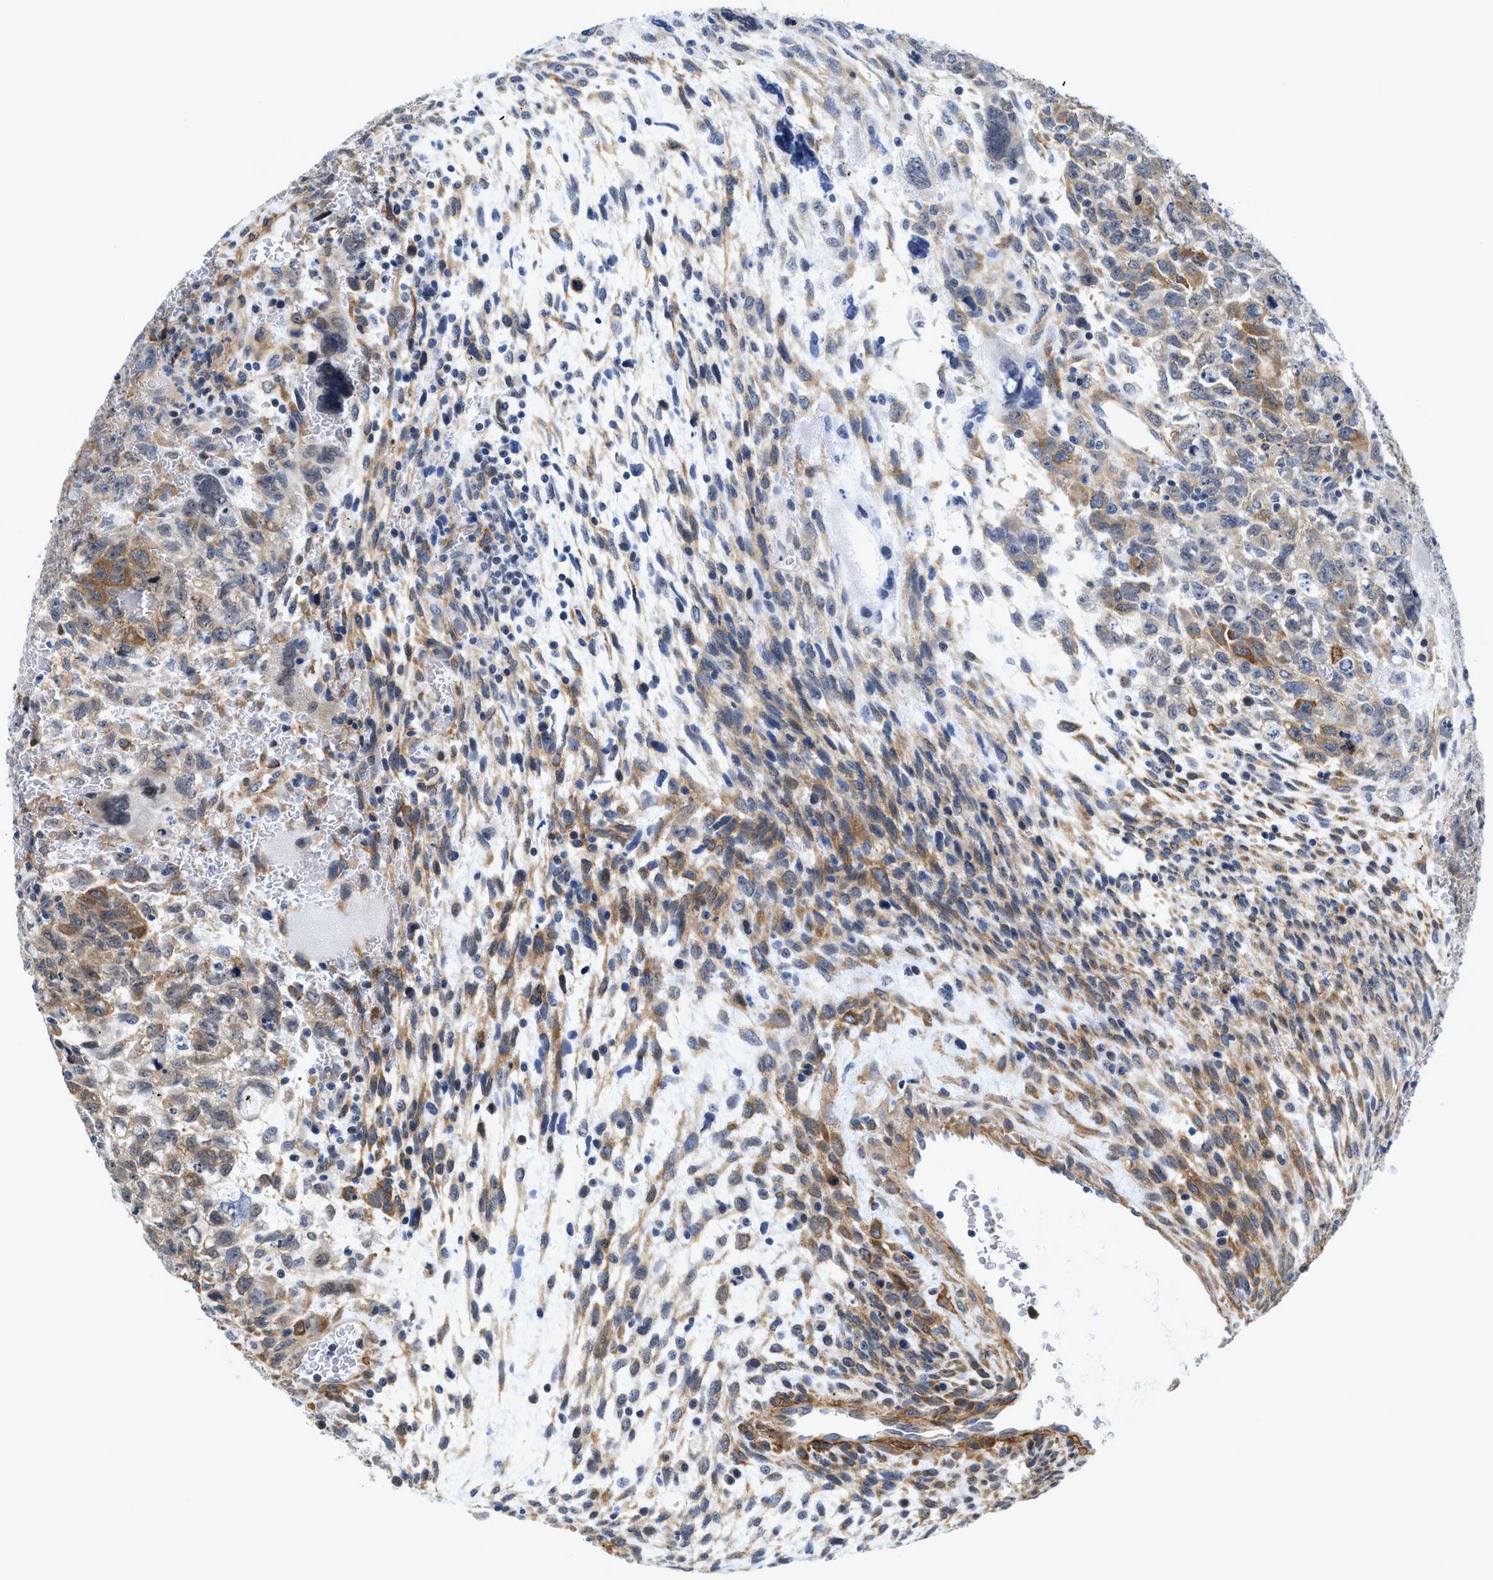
{"staining": {"intensity": "moderate", "quantity": "25%-75%", "location": "cytoplasmic/membranous"}, "tissue": "testis cancer", "cell_type": "Tumor cells", "image_type": "cancer", "snomed": [{"axis": "morphology", "description": "Carcinoma, Embryonal, NOS"}, {"axis": "topography", "description": "Testis"}], "caption": "Moderate cytoplasmic/membranous protein staining is identified in about 25%-75% of tumor cells in testis cancer.", "gene": "GPRASP2", "patient": {"sex": "male", "age": 28}}